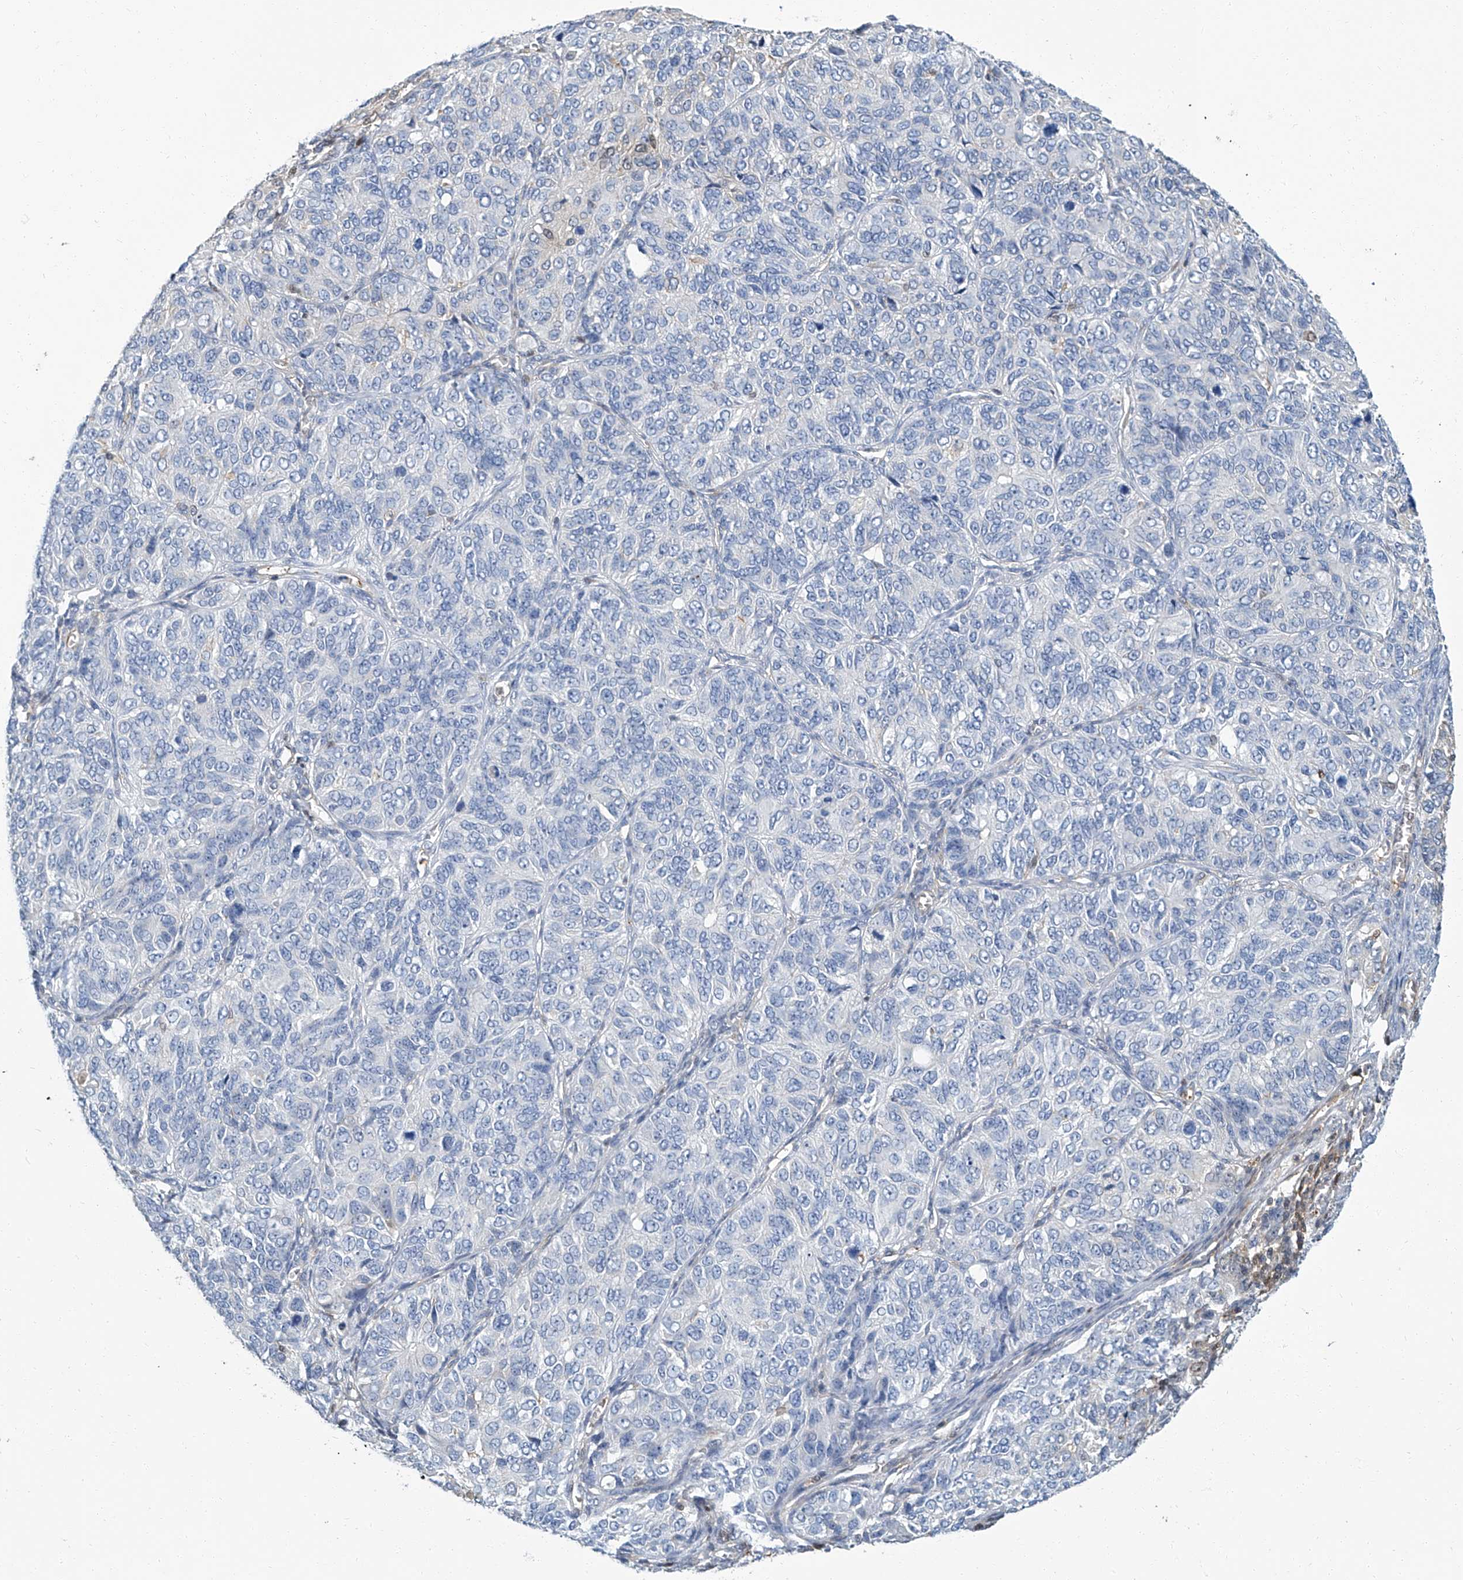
{"staining": {"intensity": "weak", "quantity": "<25%", "location": "cytoplasmic/membranous,nuclear"}, "tissue": "ovarian cancer", "cell_type": "Tumor cells", "image_type": "cancer", "snomed": [{"axis": "morphology", "description": "Carcinoma, endometroid"}, {"axis": "topography", "description": "Ovary"}], "caption": "Protein analysis of ovarian cancer (endometroid carcinoma) displays no significant staining in tumor cells.", "gene": "PSMB10", "patient": {"sex": "female", "age": 51}}